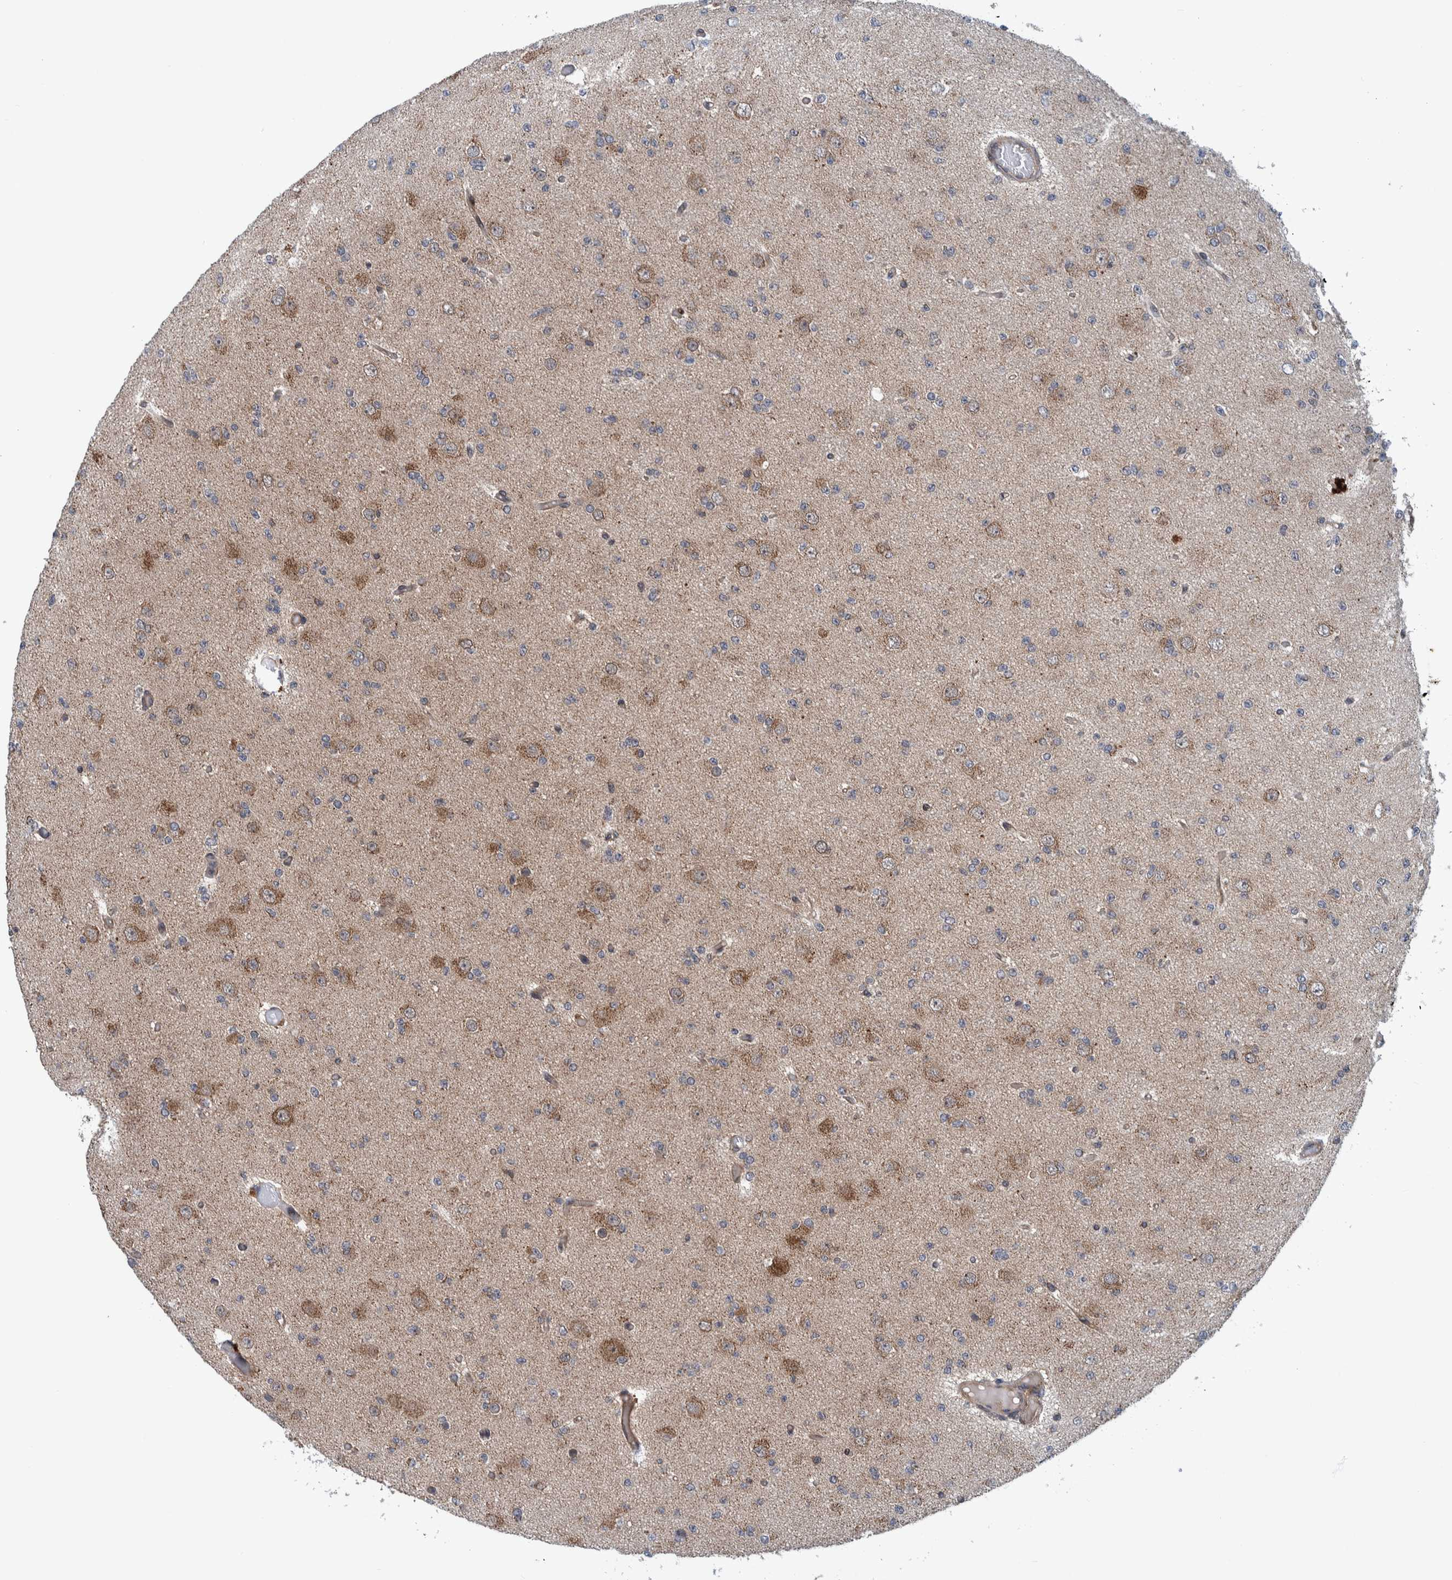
{"staining": {"intensity": "moderate", "quantity": "<25%", "location": "cytoplasmic/membranous"}, "tissue": "glioma", "cell_type": "Tumor cells", "image_type": "cancer", "snomed": [{"axis": "morphology", "description": "Glioma, malignant, Low grade"}, {"axis": "topography", "description": "Brain"}], "caption": "A low amount of moderate cytoplasmic/membranous expression is appreciated in about <25% of tumor cells in malignant low-grade glioma tissue.", "gene": "MRPS7", "patient": {"sex": "female", "age": 22}}